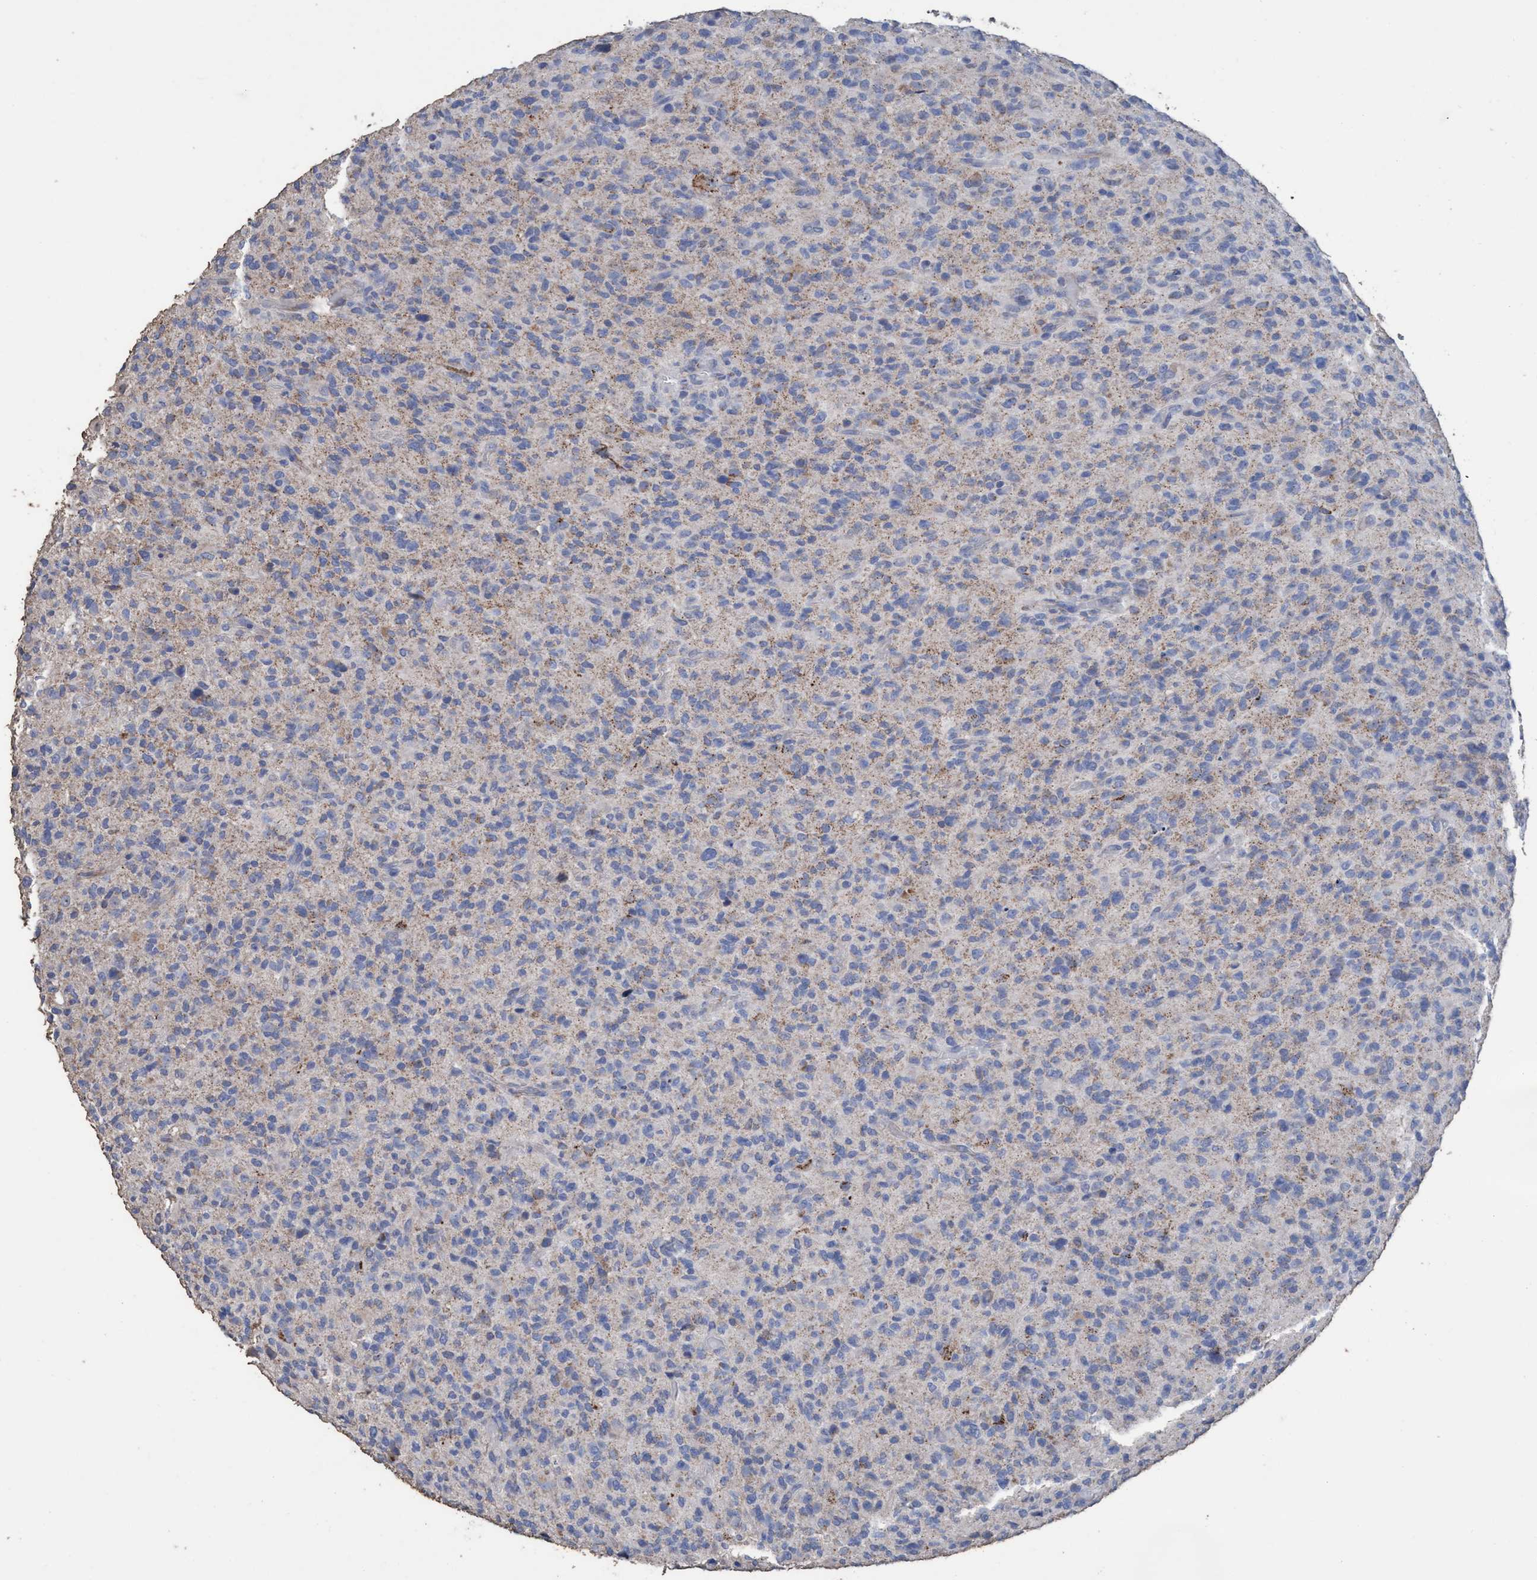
{"staining": {"intensity": "negative", "quantity": "none", "location": "none"}, "tissue": "glioma", "cell_type": "Tumor cells", "image_type": "cancer", "snomed": [{"axis": "morphology", "description": "Glioma, malignant, High grade"}, {"axis": "topography", "description": "Brain"}], "caption": "Human malignant high-grade glioma stained for a protein using immunohistochemistry shows no expression in tumor cells.", "gene": "RSAD1", "patient": {"sex": "male", "age": 71}}